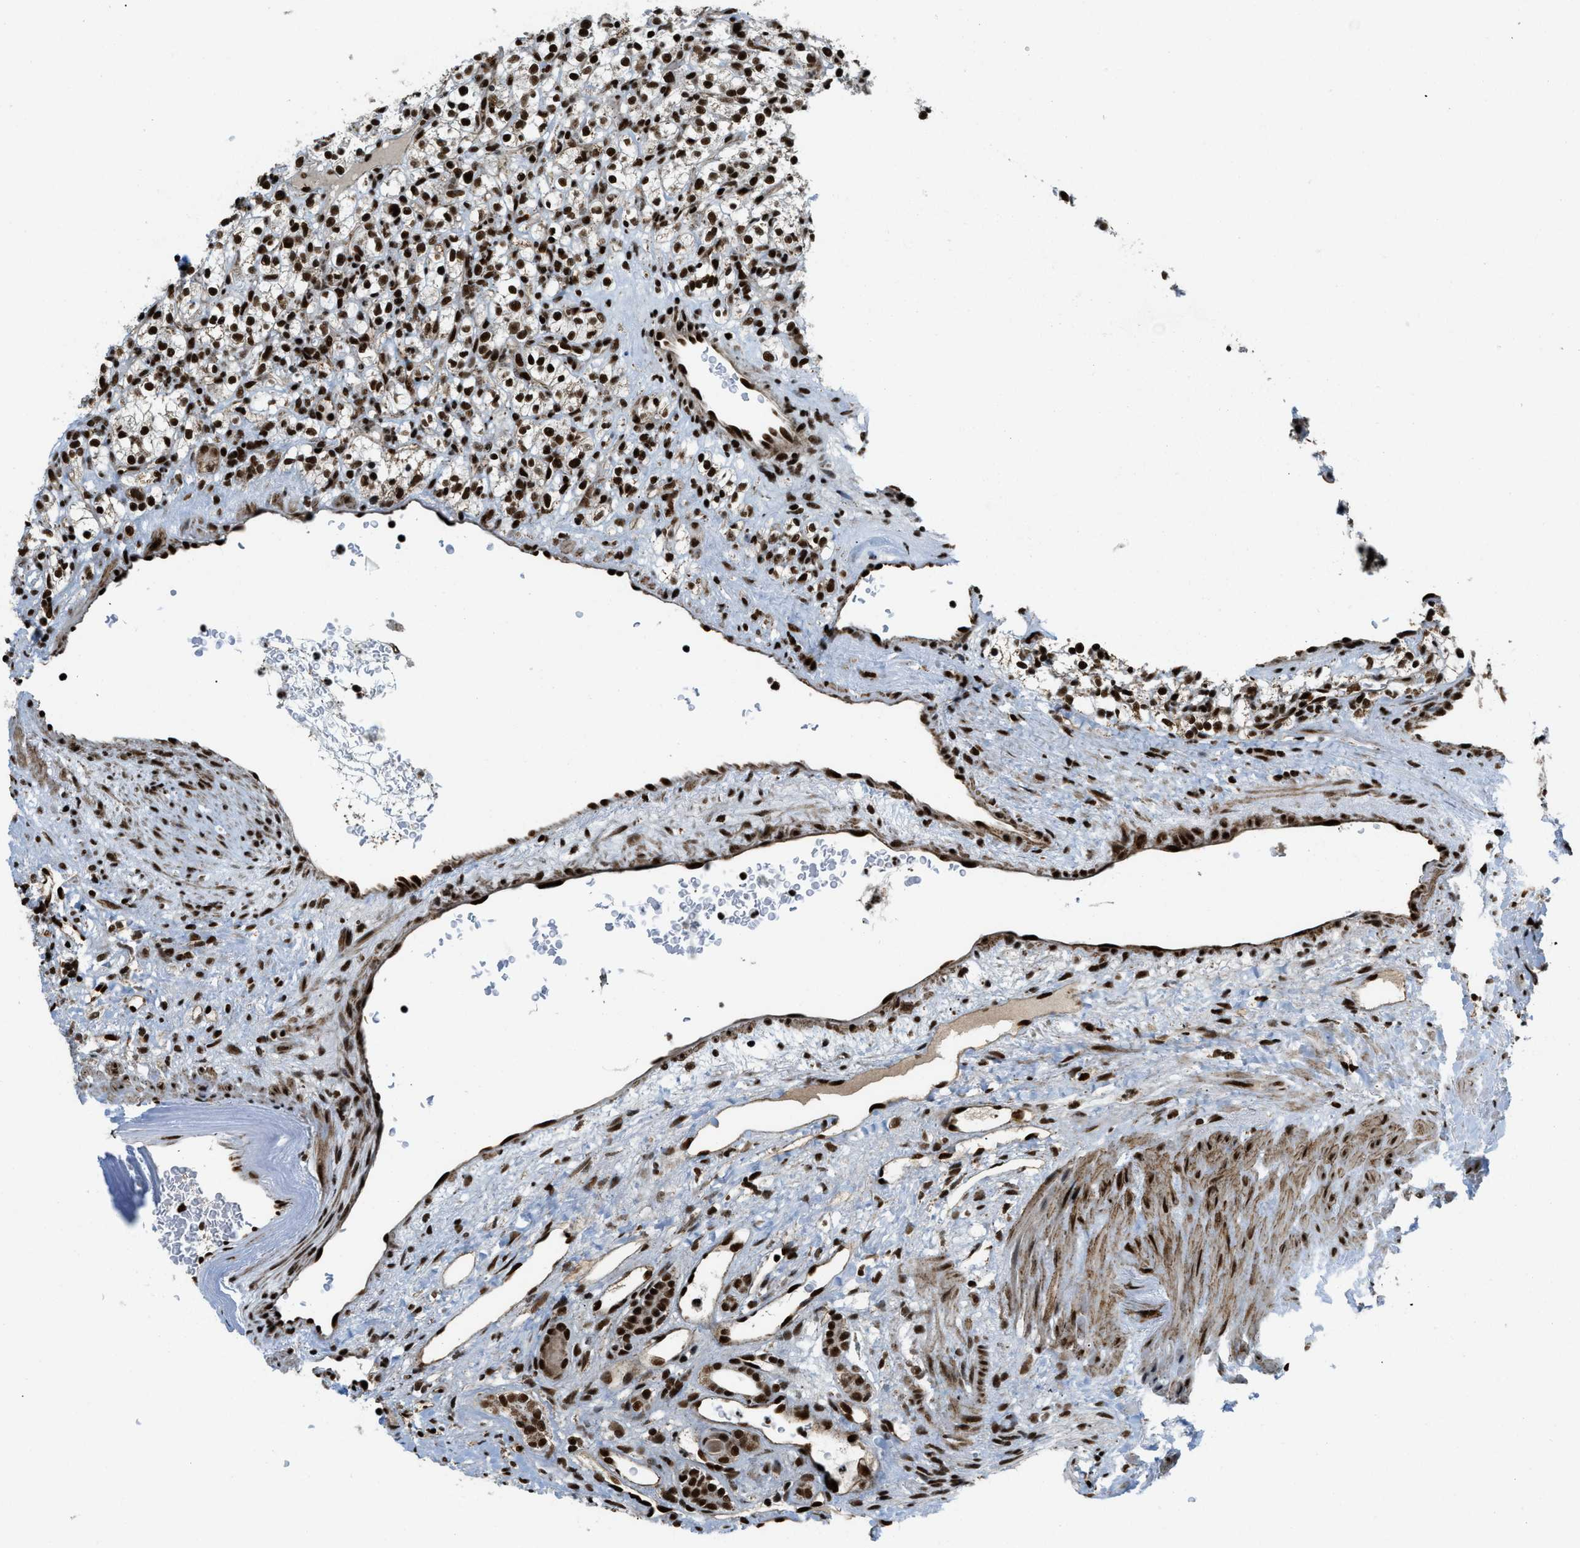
{"staining": {"intensity": "strong", "quantity": ">75%", "location": "nuclear"}, "tissue": "renal cancer", "cell_type": "Tumor cells", "image_type": "cancer", "snomed": [{"axis": "morphology", "description": "Normal tissue, NOS"}, {"axis": "morphology", "description": "Adenocarcinoma, NOS"}, {"axis": "topography", "description": "Kidney"}], "caption": "An immunohistochemistry (IHC) photomicrograph of tumor tissue is shown. Protein staining in brown highlights strong nuclear positivity in renal cancer within tumor cells.", "gene": "GABPB1", "patient": {"sex": "female", "age": 72}}